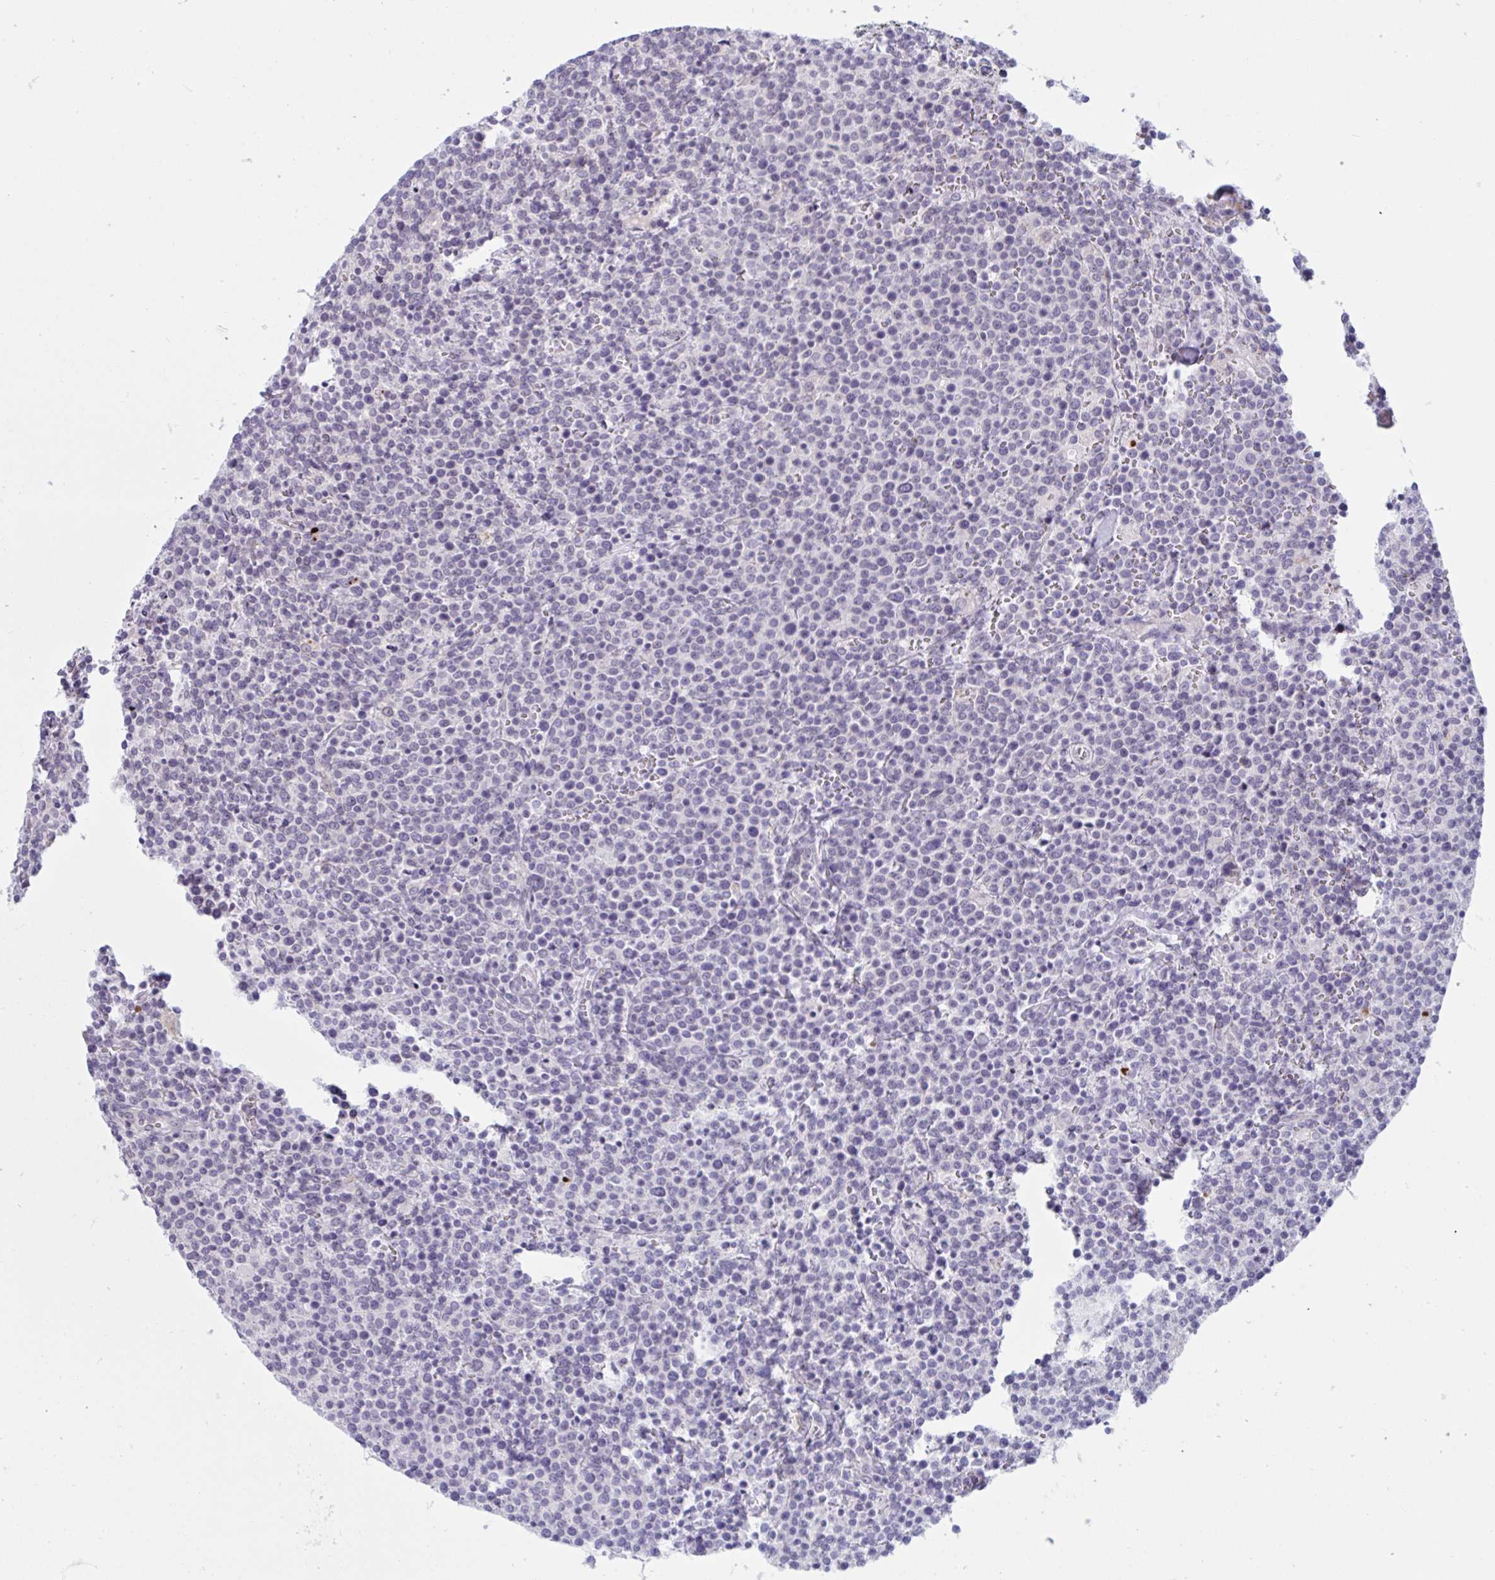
{"staining": {"intensity": "negative", "quantity": "none", "location": "none"}, "tissue": "lymphoma", "cell_type": "Tumor cells", "image_type": "cancer", "snomed": [{"axis": "morphology", "description": "Malignant lymphoma, non-Hodgkin's type, High grade"}, {"axis": "topography", "description": "Lymph node"}], "caption": "Tumor cells are negative for protein expression in human high-grade malignant lymphoma, non-Hodgkin's type.", "gene": "DOCK11", "patient": {"sex": "male", "age": 61}}